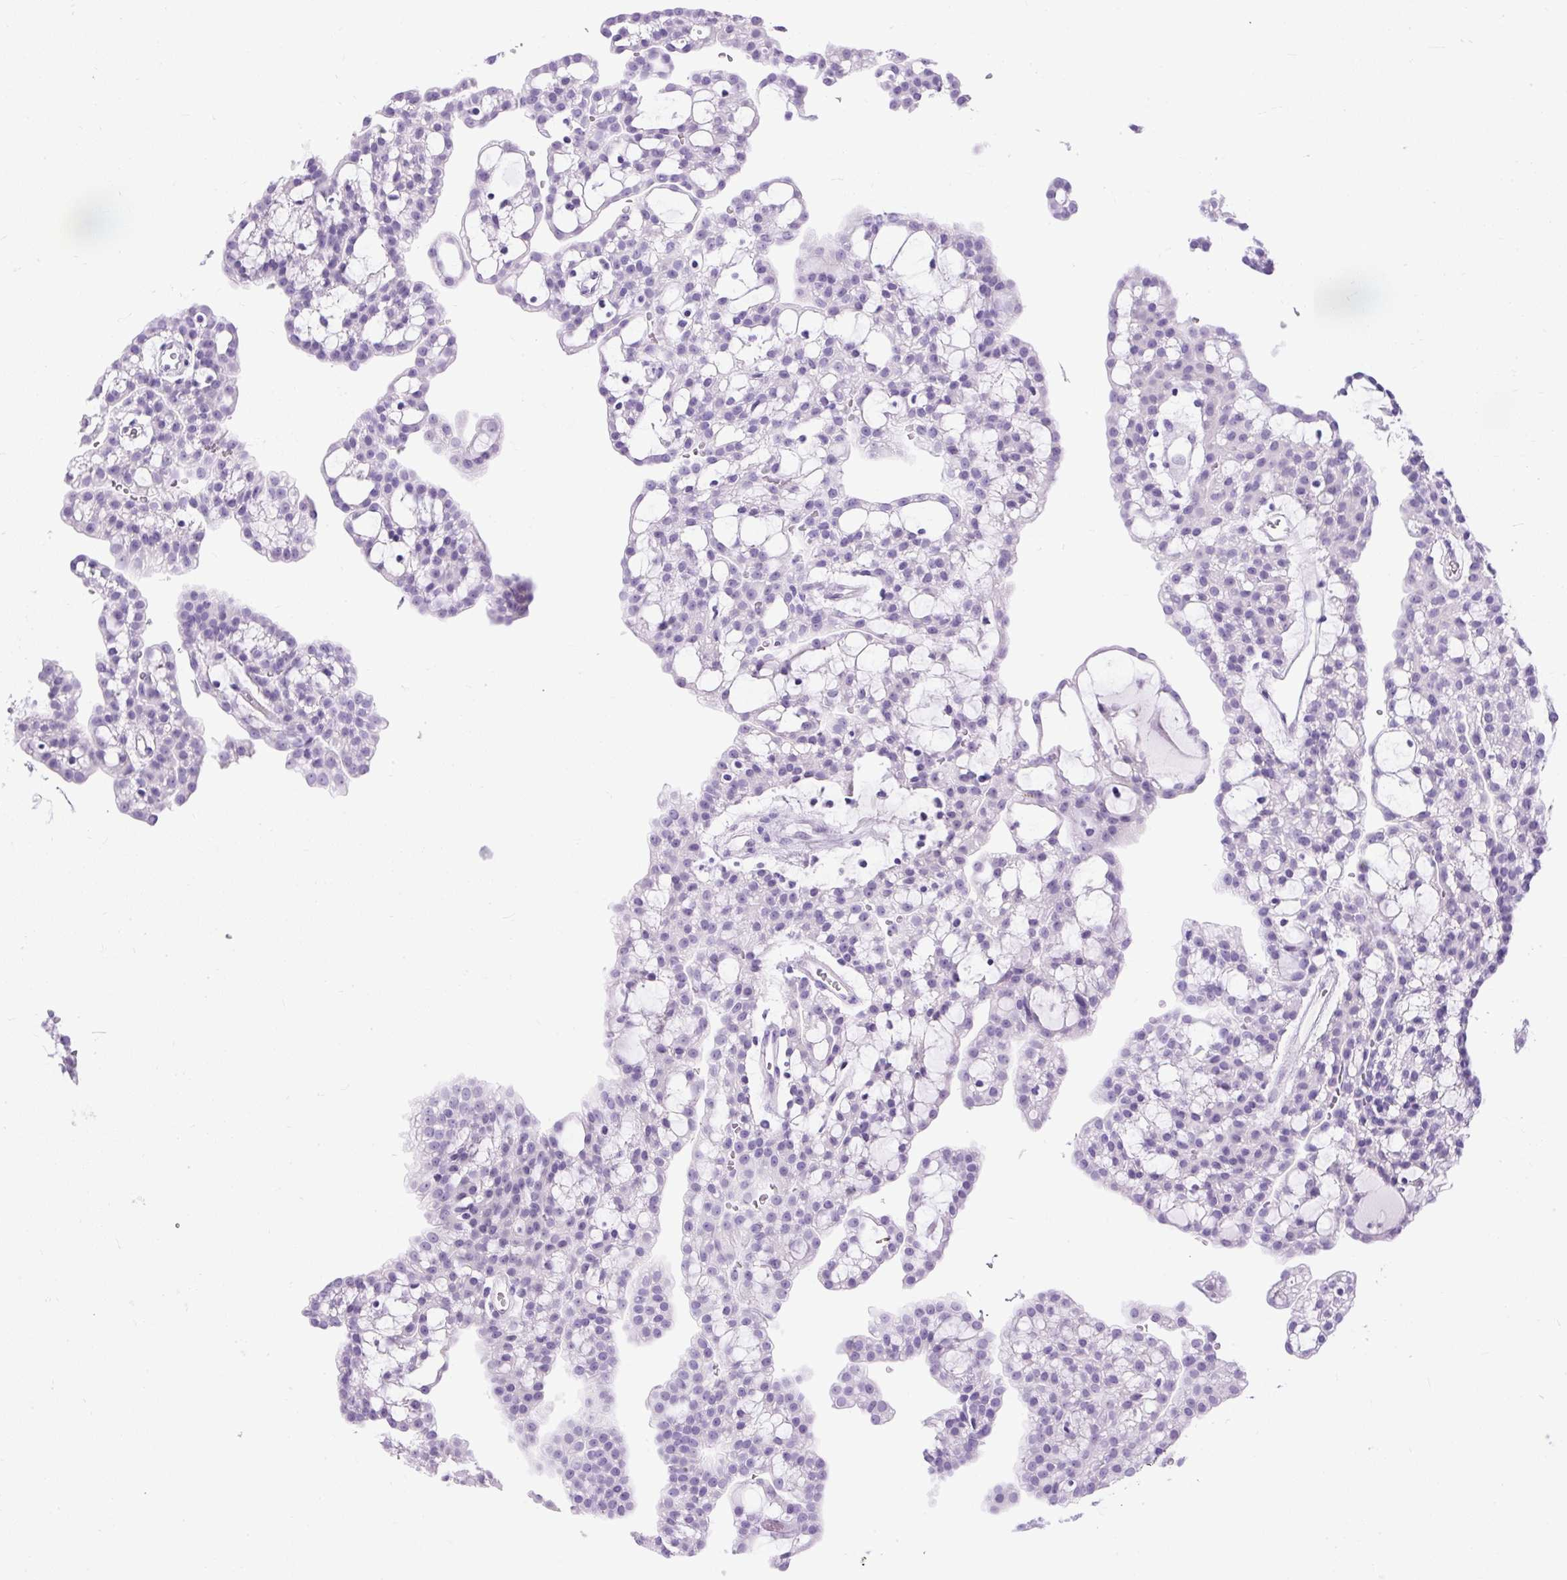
{"staining": {"intensity": "negative", "quantity": "none", "location": "none"}, "tissue": "renal cancer", "cell_type": "Tumor cells", "image_type": "cancer", "snomed": [{"axis": "morphology", "description": "Adenocarcinoma, NOS"}, {"axis": "topography", "description": "Kidney"}], "caption": "An image of human renal cancer (adenocarcinoma) is negative for staining in tumor cells.", "gene": "UPP1", "patient": {"sex": "male", "age": 63}}